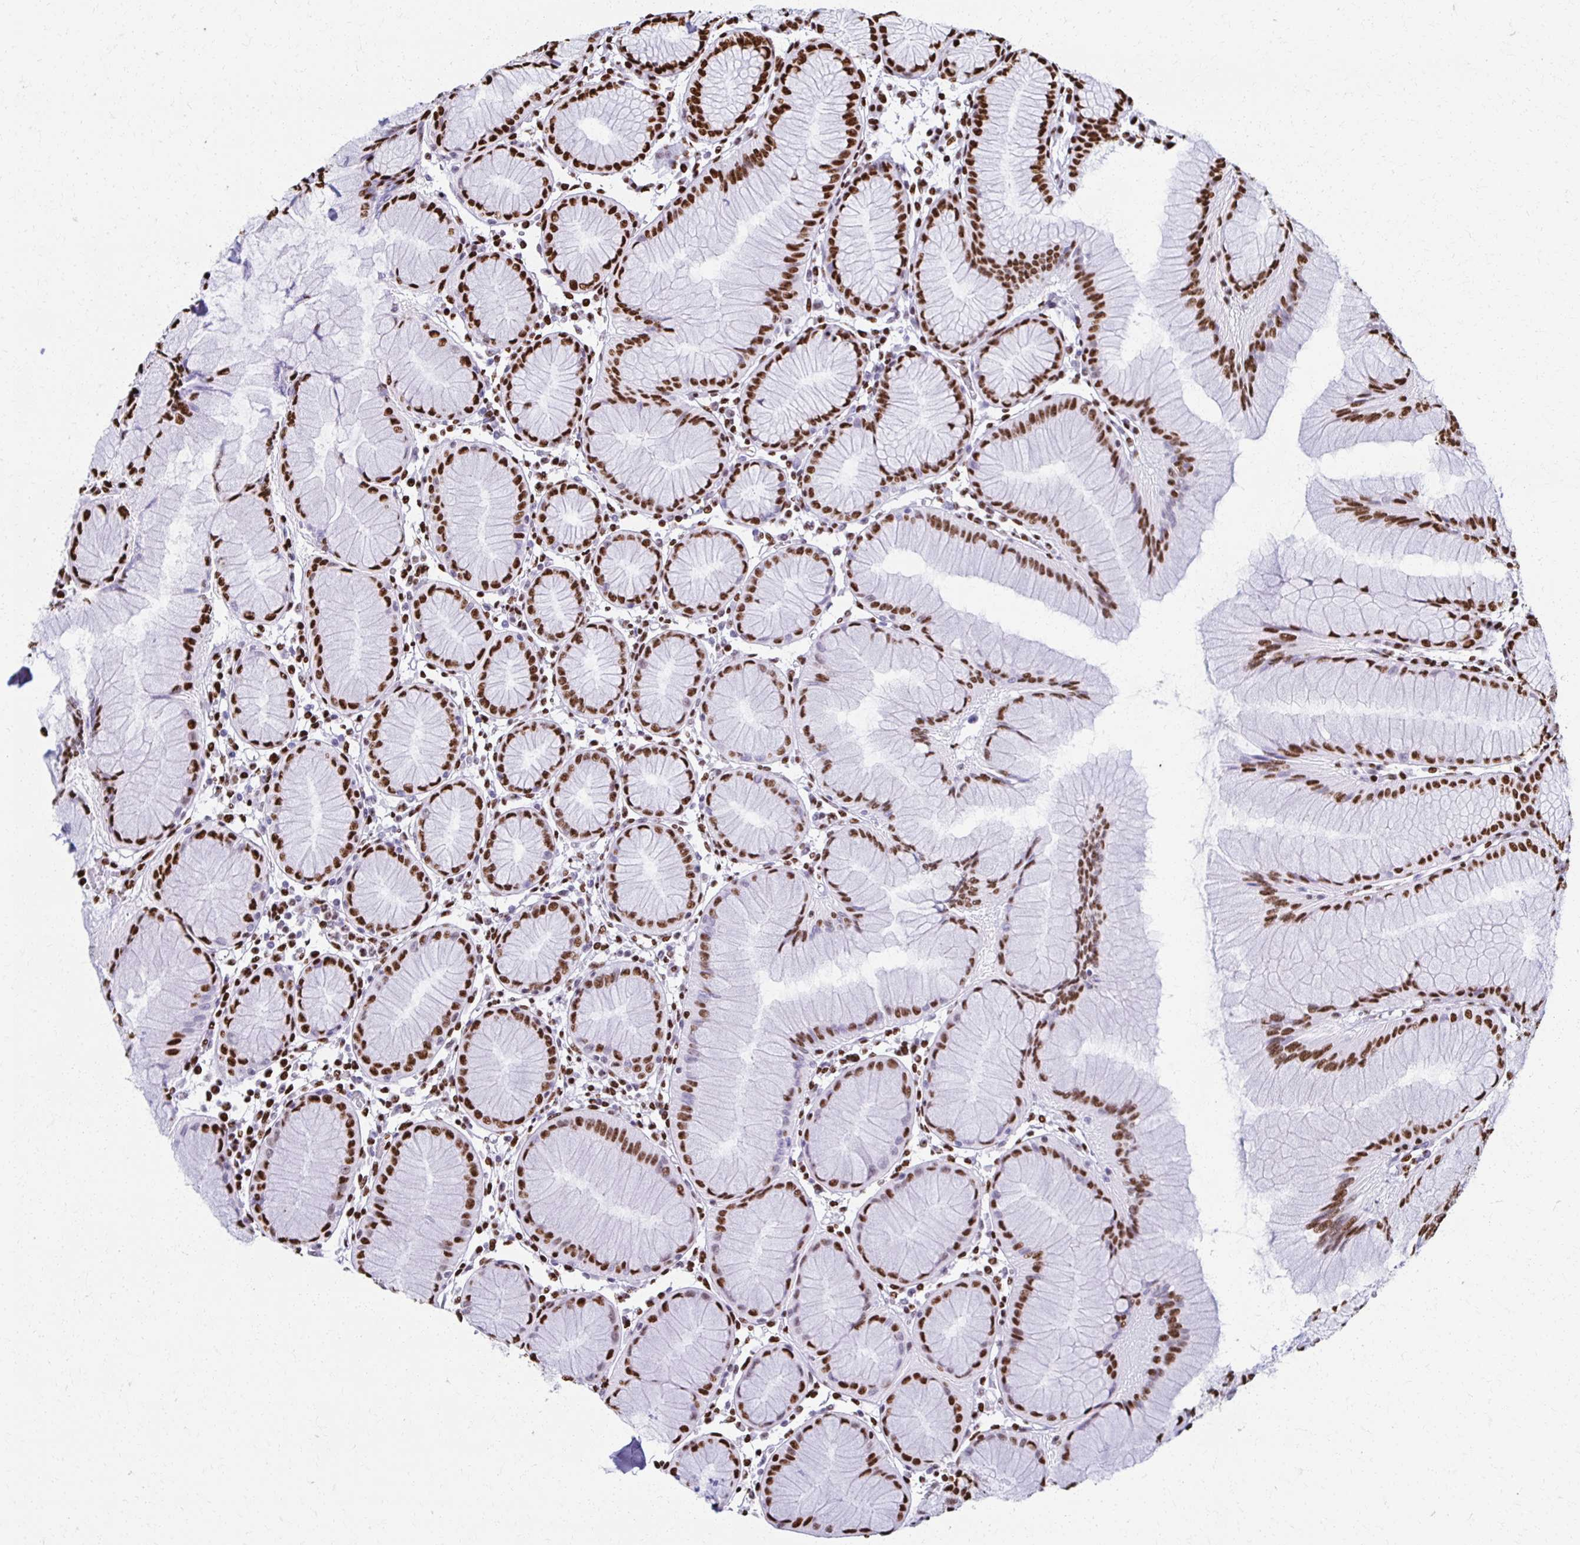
{"staining": {"intensity": "strong", "quantity": ">75%", "location": "nuclear"}, "tissue": "stomach", "cell_type": "Glandular cells", "image_type": "normal", "snomed": [{"axis": "morphology", "description": "Normal tissue, NOS"}, {"axis": "topography", "description": "Stomach"}], "caption": "Immunohistochemistry photomicrograph of unremarkable stomach stained for a protein (brown), which demonstrates high levels of strong nuclear staining in approximately >75% of glandular cells.", "gene": "NONO", "patient": {"sex": "female", "age": 57}}